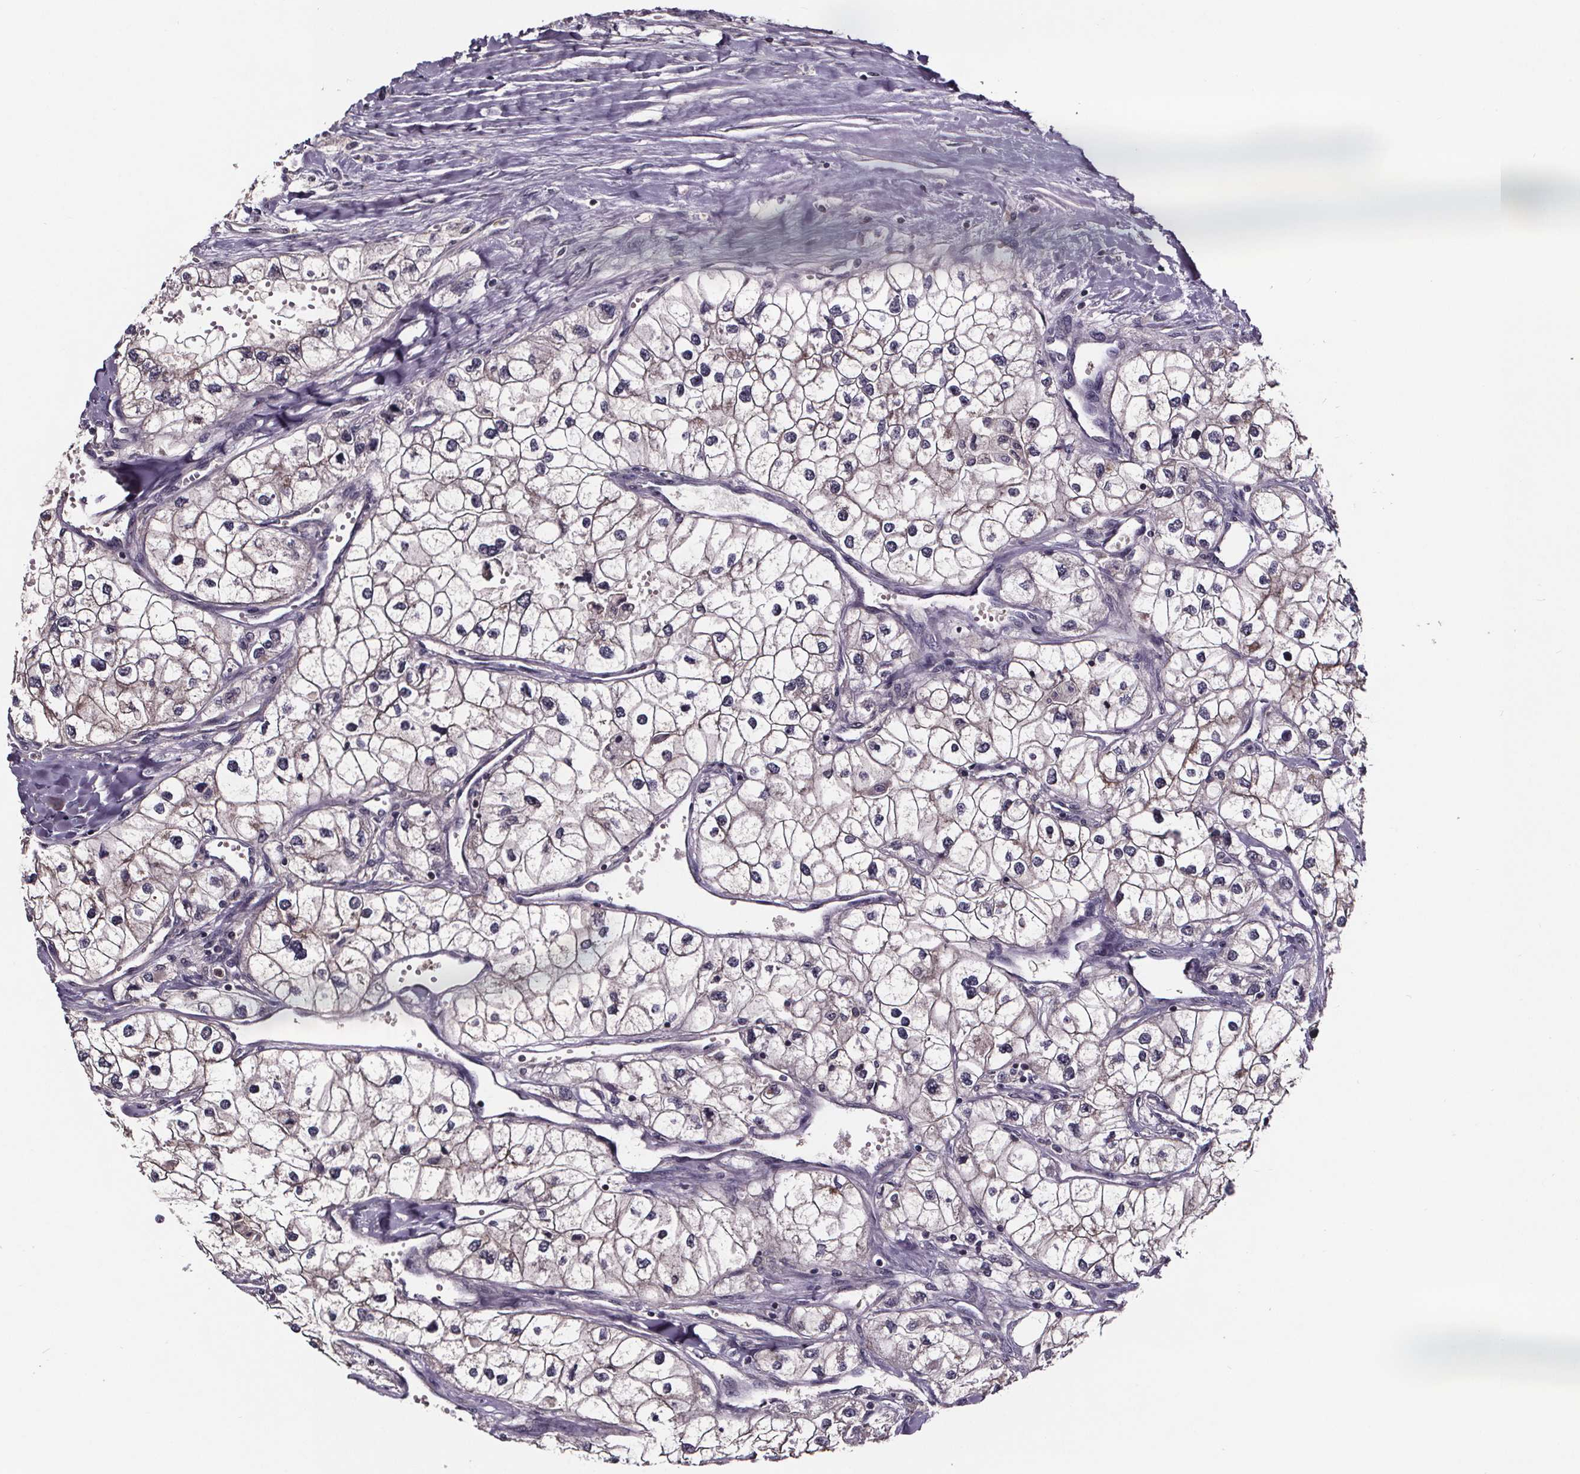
{"staining": {"intensity": "negative", "quantity": "none", "location": "none"}, "tissue": "renal cancer", "cell_type": "Tumor cells", "image_type": "cancer", "snomed": [{"axis": "morphology", "description": "Adenocarcinoma, NOS"}, {"axis": "topography", "description": "Kidney"}], "caption": "High power microscopy image of an IHC micrograph of renal cancer (adenocarcinoma), revealing no significant expression in tumor cells. (Immunohistochemistry (ihc), brightfield microscopy, high magnification).", "gene": "SMIM1", "patient": {"sex": "male", "age": 59}}